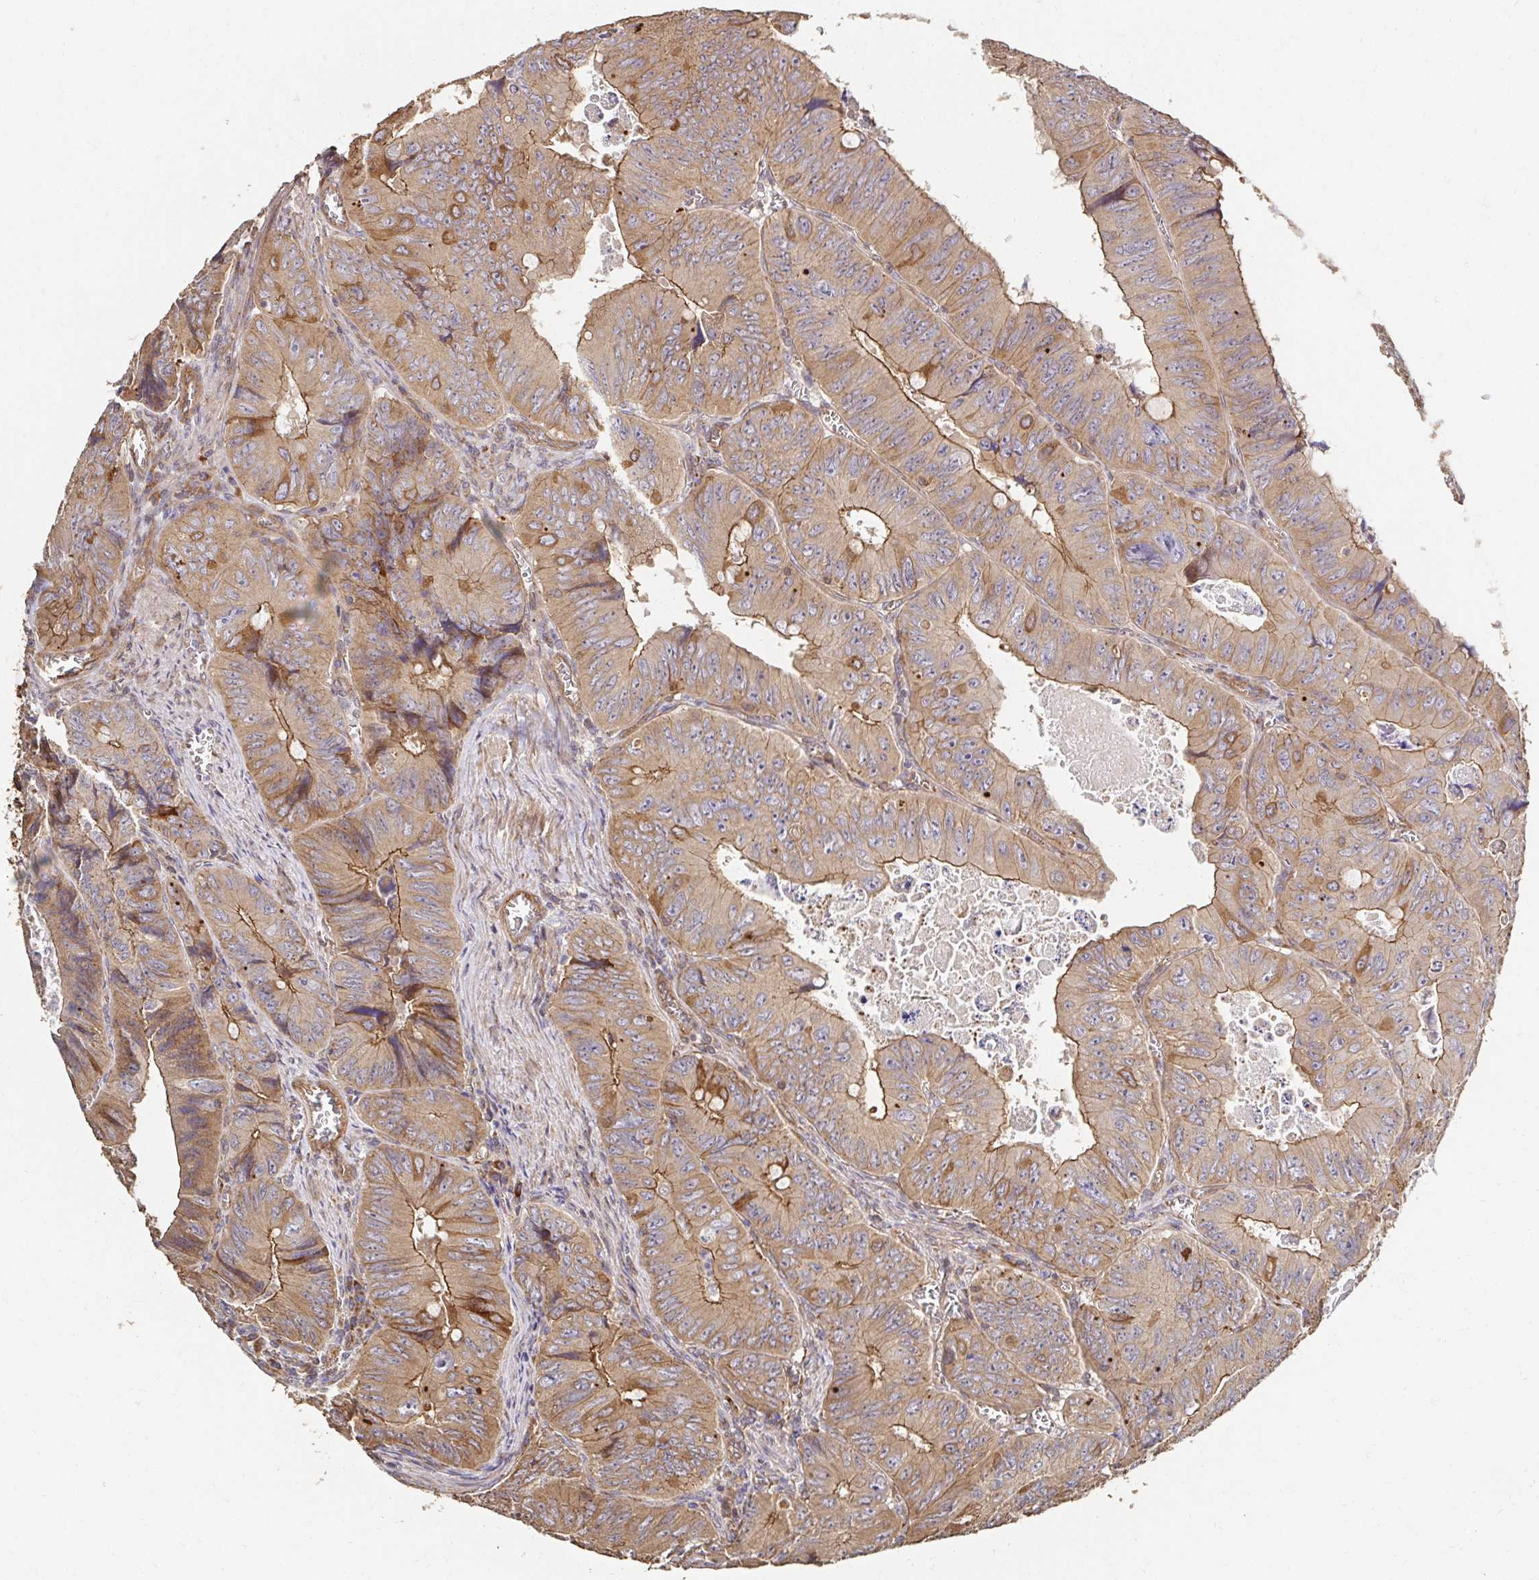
{"staining": {"intensity": "moderate", "quantity": ">75%", "location": "cytoplasmic/membranous"}, "tissue": "colorectal cancer", "cell_type": "Tumor cells", "image_type": "cancer", "snomed": [{"axis": "morphology", "description": "Adenocarcinoma, NOS"}, {"axis": "topography", "description": "Colon"}], "caption": "This histopathology image reveals immunohistochemistry (IHC) staining of colorectal cancer, with medium moderate cytoplasmic/membranous positivity in approximately >75% of tumor cells.", "gene": "APBB1", "patient": {"sex": "female", "age": 84}}